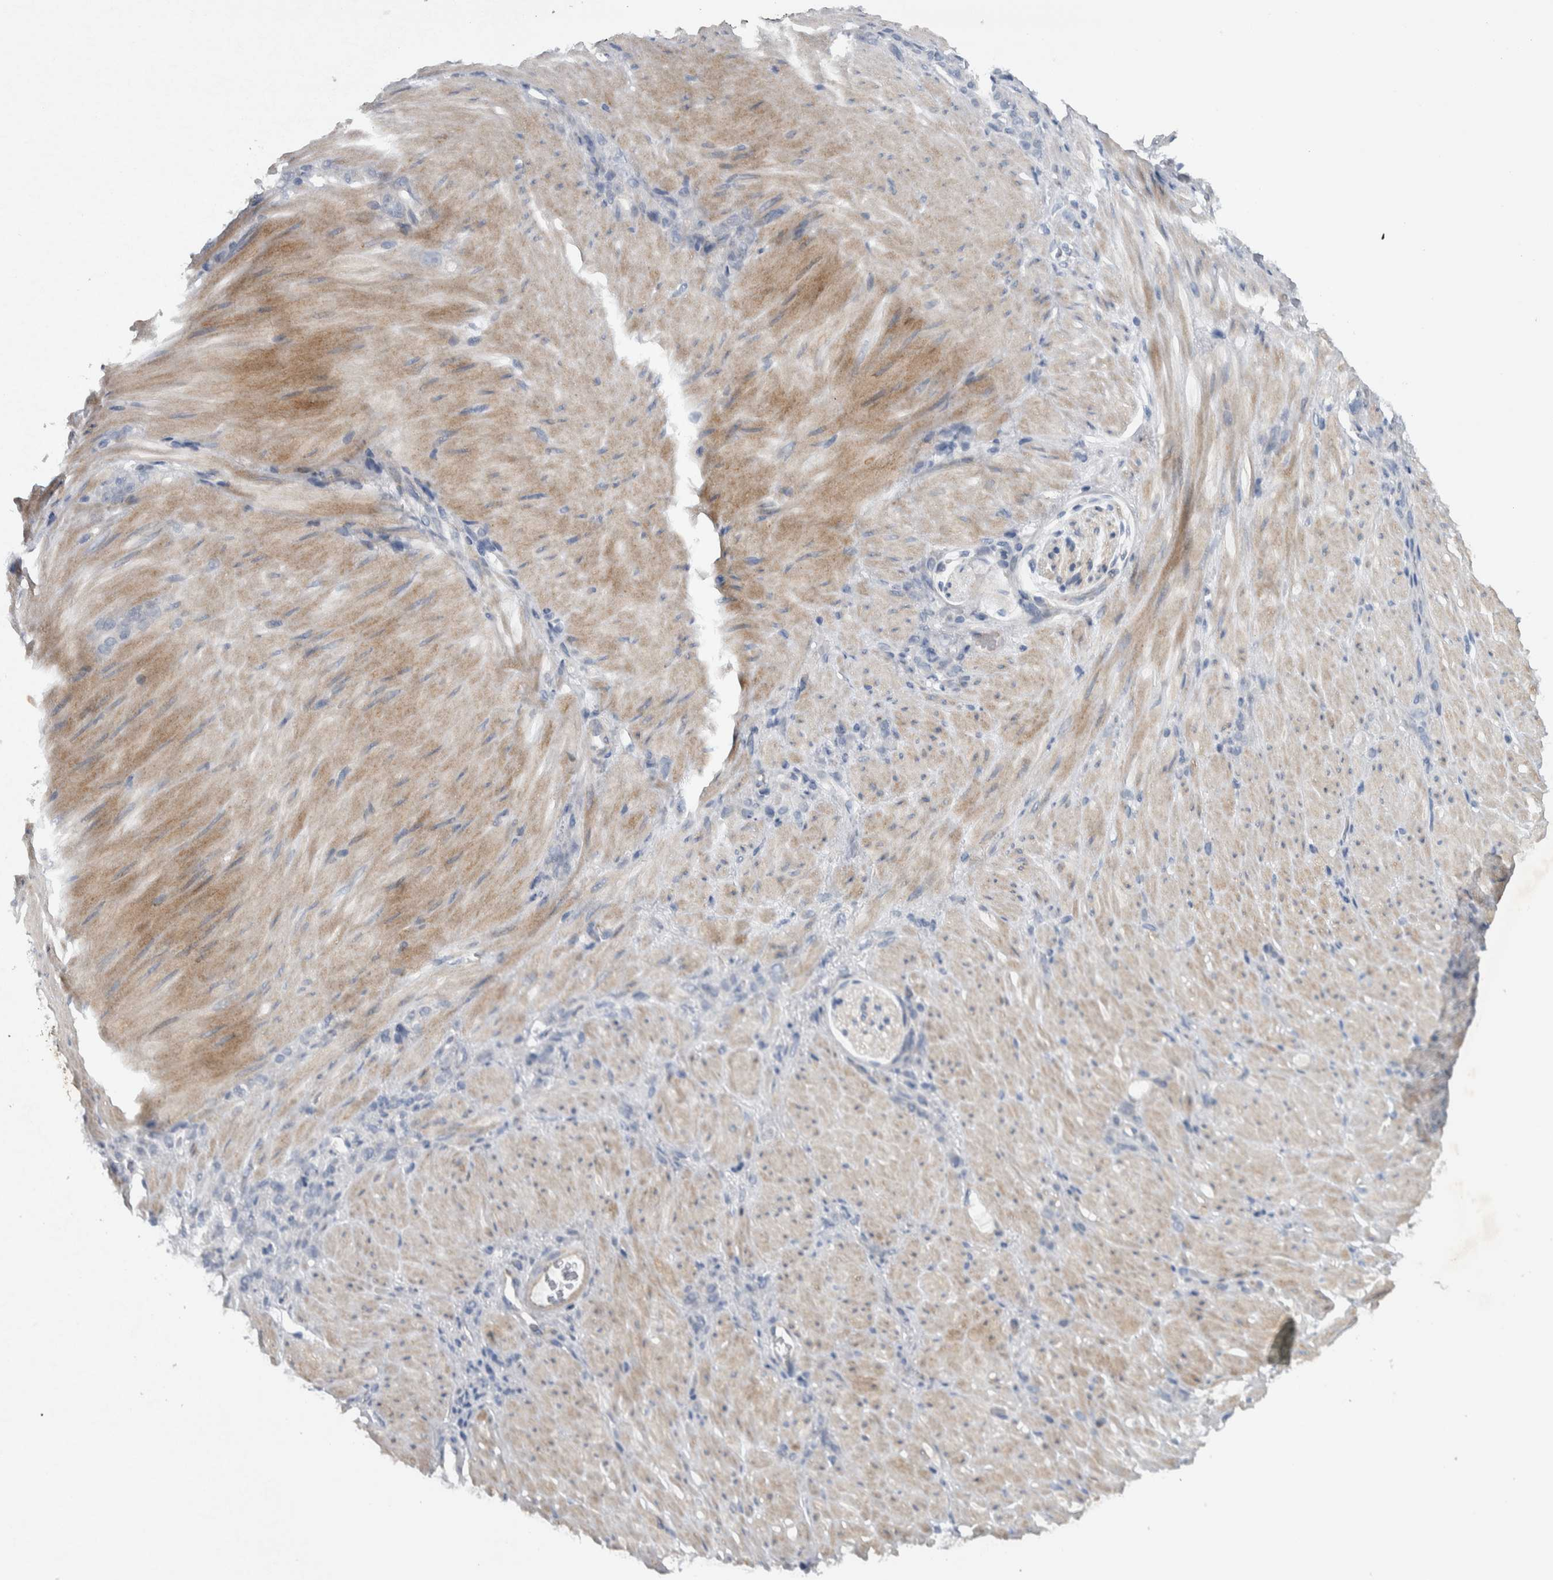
{"staining": {"intensity": "negative", "quantity": "none", "location": "none"}, "tissue": "stomach cancer", "cell_type": "Tumor cells", "image_type": "cancer", "snomed": [{"axis": "morphology", "description": "Normal tissue, NOS"}, {"axis": "morphology", "description": "Adenocarcinoma, NOS"}, {"axis": "topography", "description": "Stomach"}], "caption": "Protein analysis of adenocarcinoma (stomach) reveals no significant staining in tumor cells. Nuclei are stained in blue.", "gene": "NT5C2", "patient": {"sex": "male", "age": 82}}